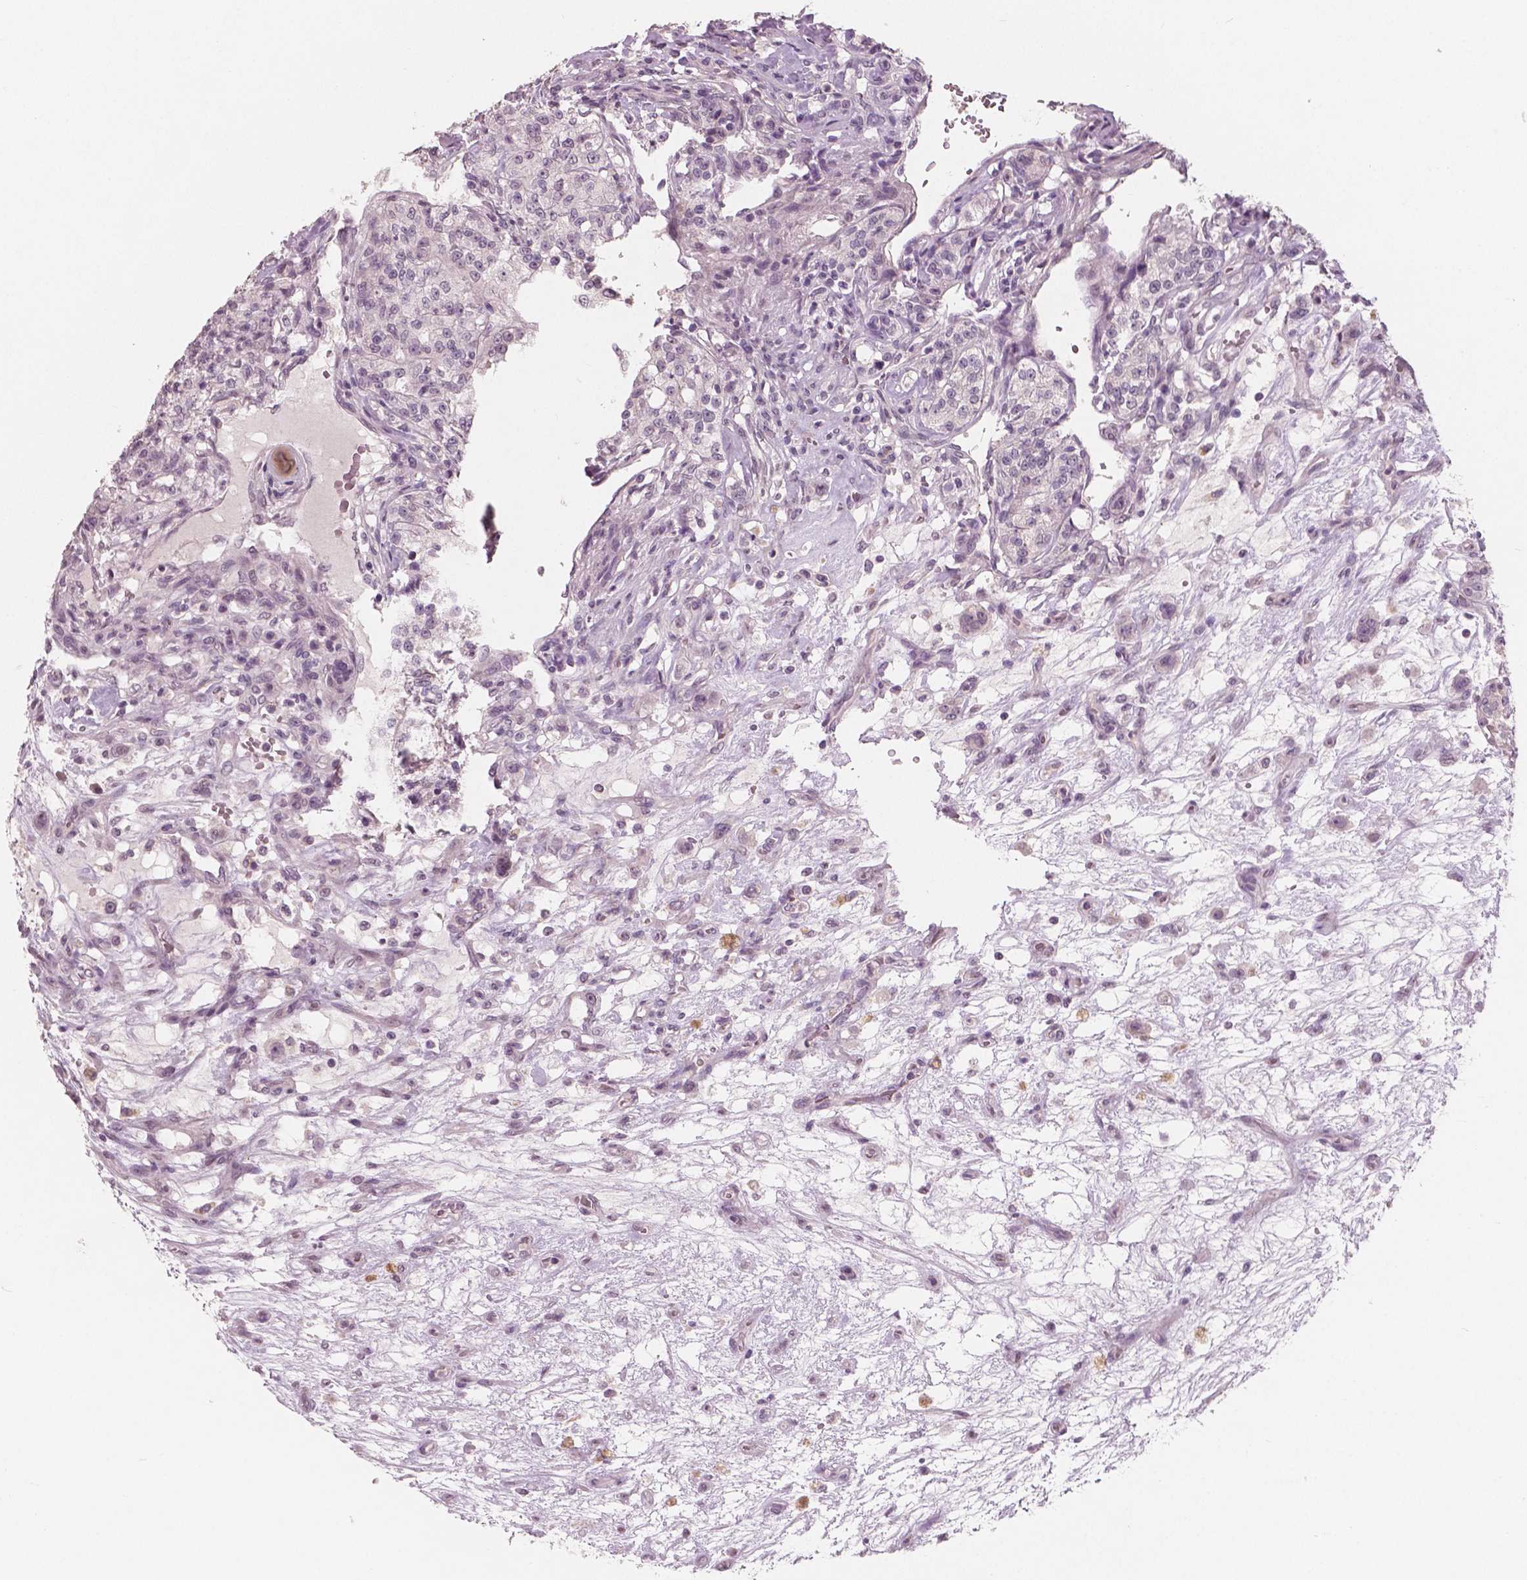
{"staining": {"intensity": "negative", "quantity": "none", "location": "none"}, "tissue": "renal cancer", "cell_type": "Tumor cells", "image_type": "cancer", "snomed": [{"axis": "morphology", "description": "Adenocarcinoma, NOS"}, {"axis": "topography", "description": "Kidney"}], "caption": "The histopathology image exhibits no staining of tumor cells in renal adenocarcinoma. Brightfield microscopy of immunohistochemistry stained with DAB (brown) and hematoxylin (blue), captured at high magnification.", "gene": "RNASE7", "patient": {"sex": "female", "age": 63}}